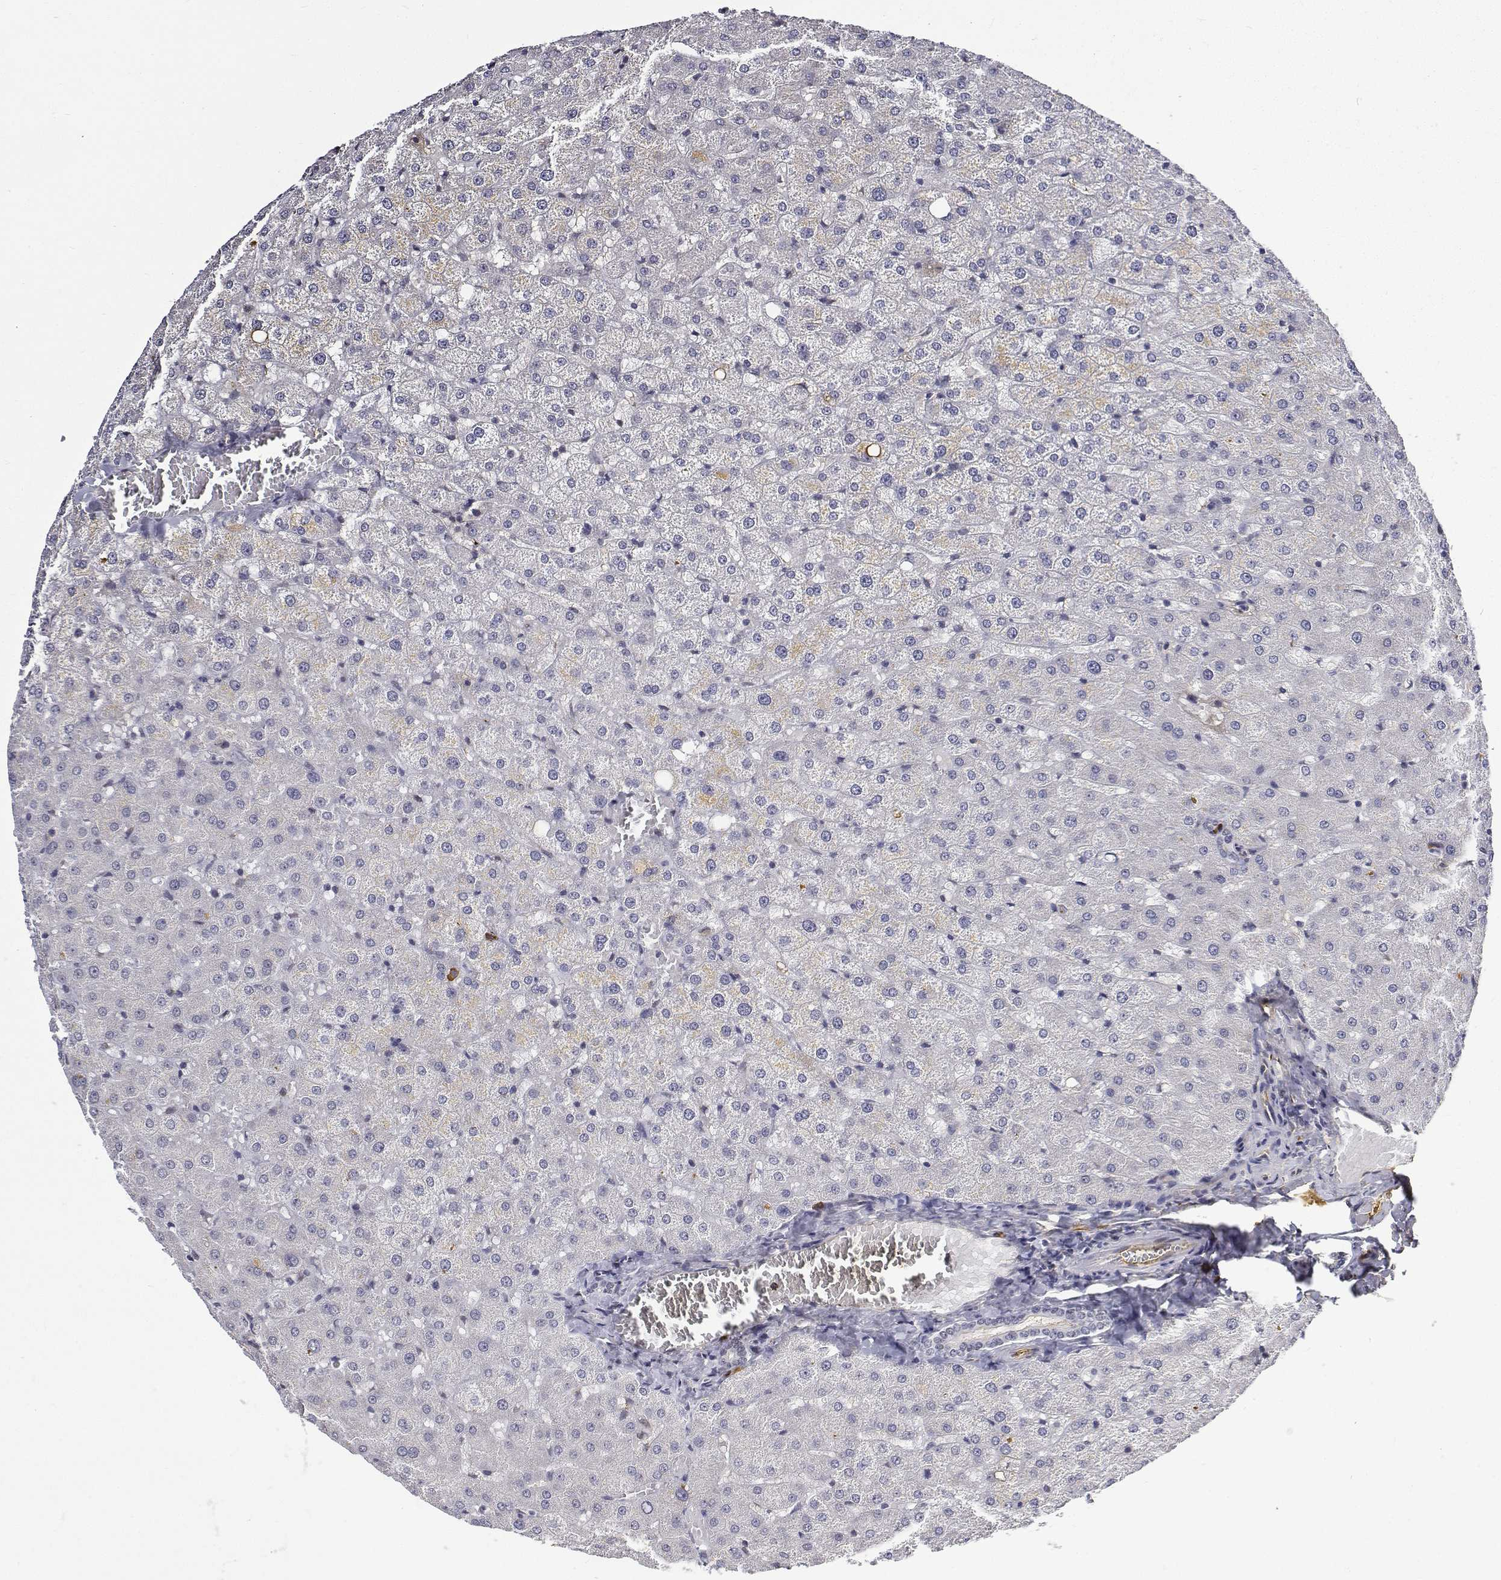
{"staining": {"intensity": "negative", "quantity": "none", "location": "none"}, "tissue": "liver", "cell_type": "Cholangiocytes", "image_type": "normal", "snomed": [{"axis": "morphology", "description": "Normal tissue, NOS"}, {"axis": "topography", "description": "Liver"}], "caption": "Liver stained for a protein using immunohistochemistry shows no expression cholangiocytes.", "gene": "ATRX", "patient": {"sex": "female", "age": 50}}